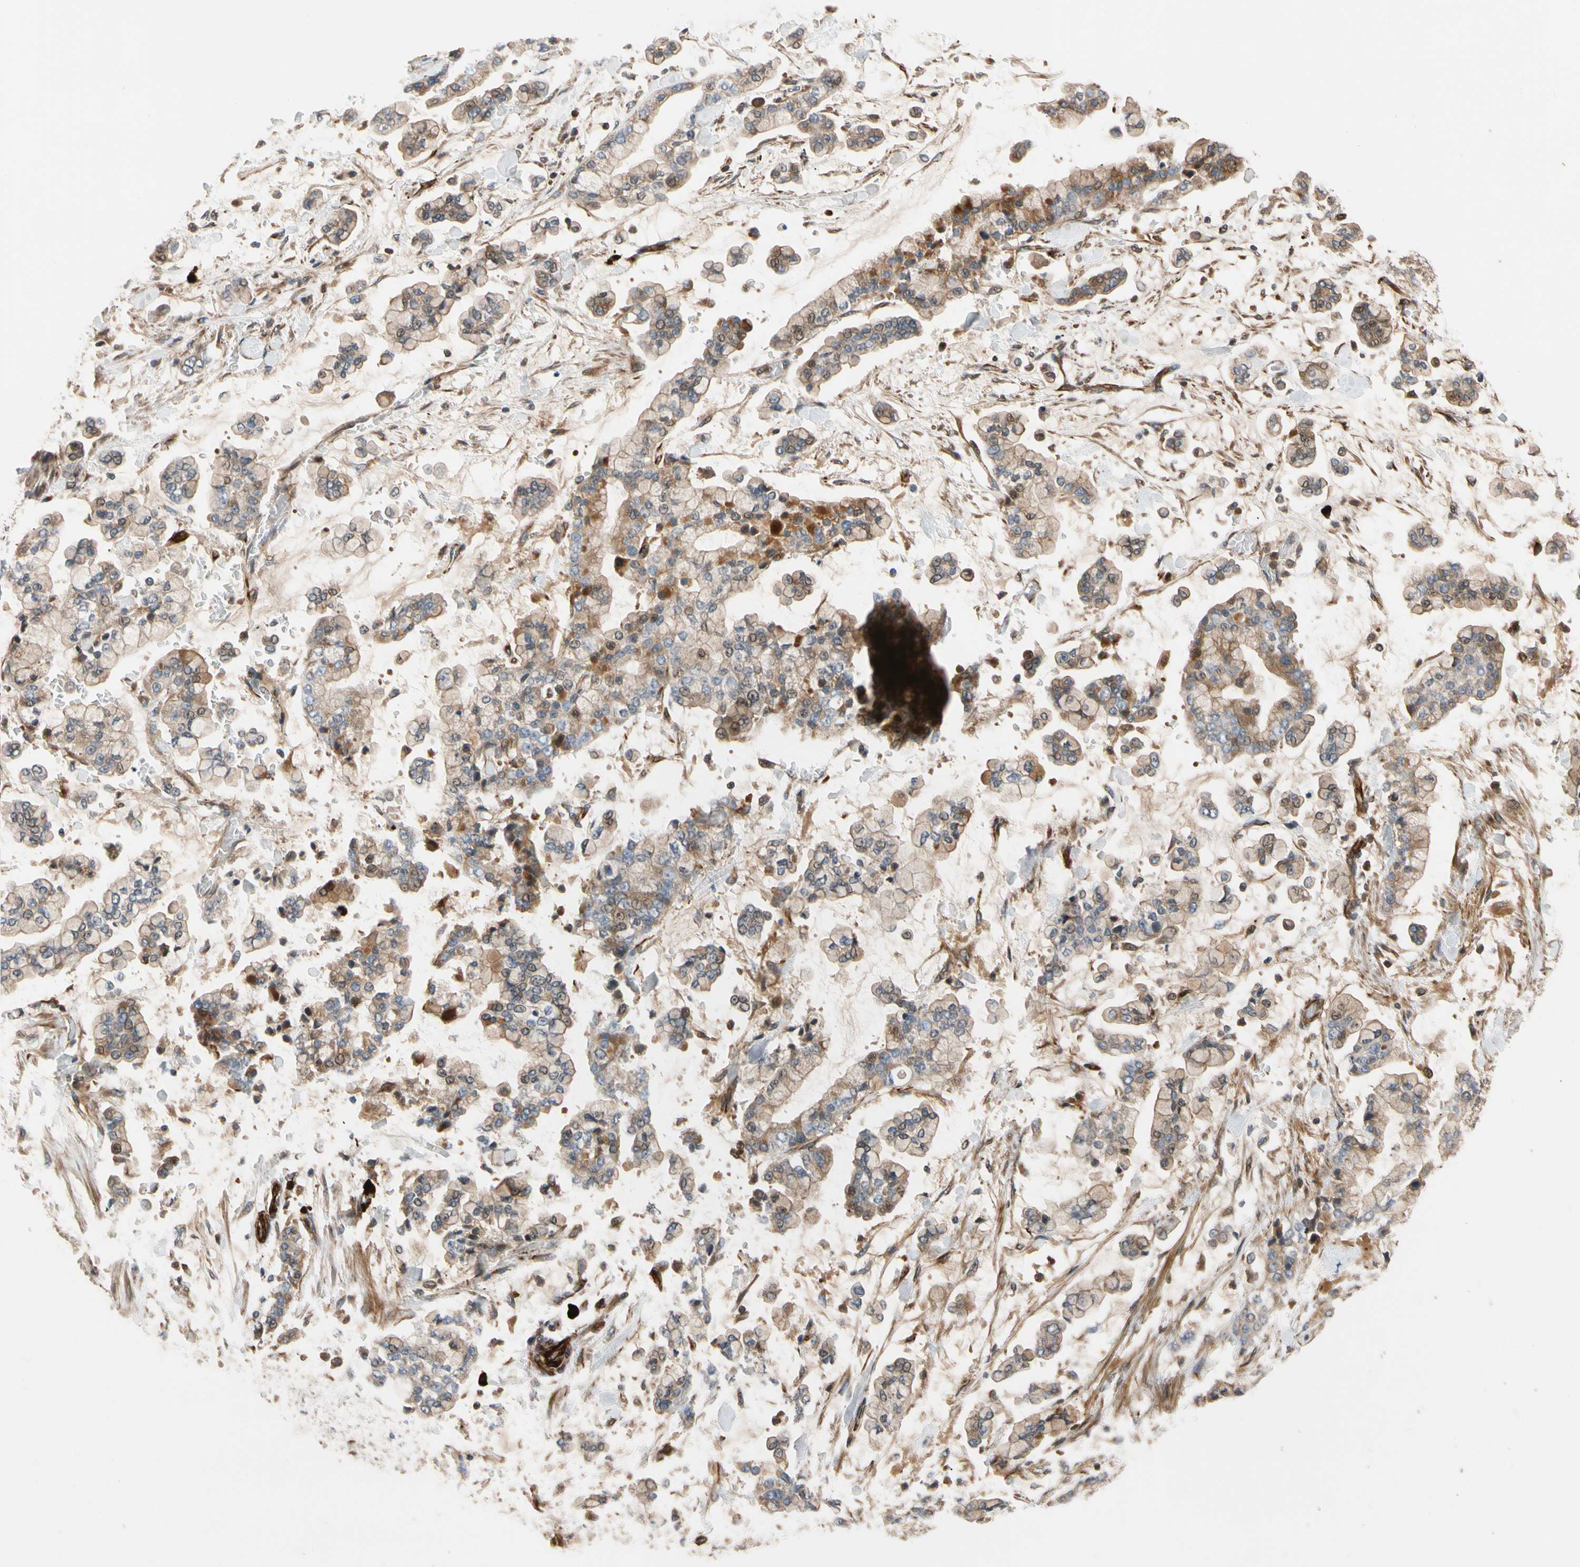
{"staining": {"intensity": "moderate", "quantity": "25%-75%", "location": "cytoplasmic/membranous"}, "tissue": "stomach cancer", "cell_type": "Tumor cells", "image_type": "cancer", "snomed": [{"axis": "morphology", "description": "Normal tissue, NOS"}, {"axis": "morphology", "description": "Adenocarcinoma, NOS"}, {"axis": "topography", "description": "Stomach, upper"}, {"axis": "topography", "description": "Stomach"}], "caption": "A brown stain highlights moderate cytoplasmic/membranous positivity of a protein in stomach cancer (adenocarcinoma) tumor cells.", "gene": "FGD6", "patient": {"sex": "male", "age": 76}}